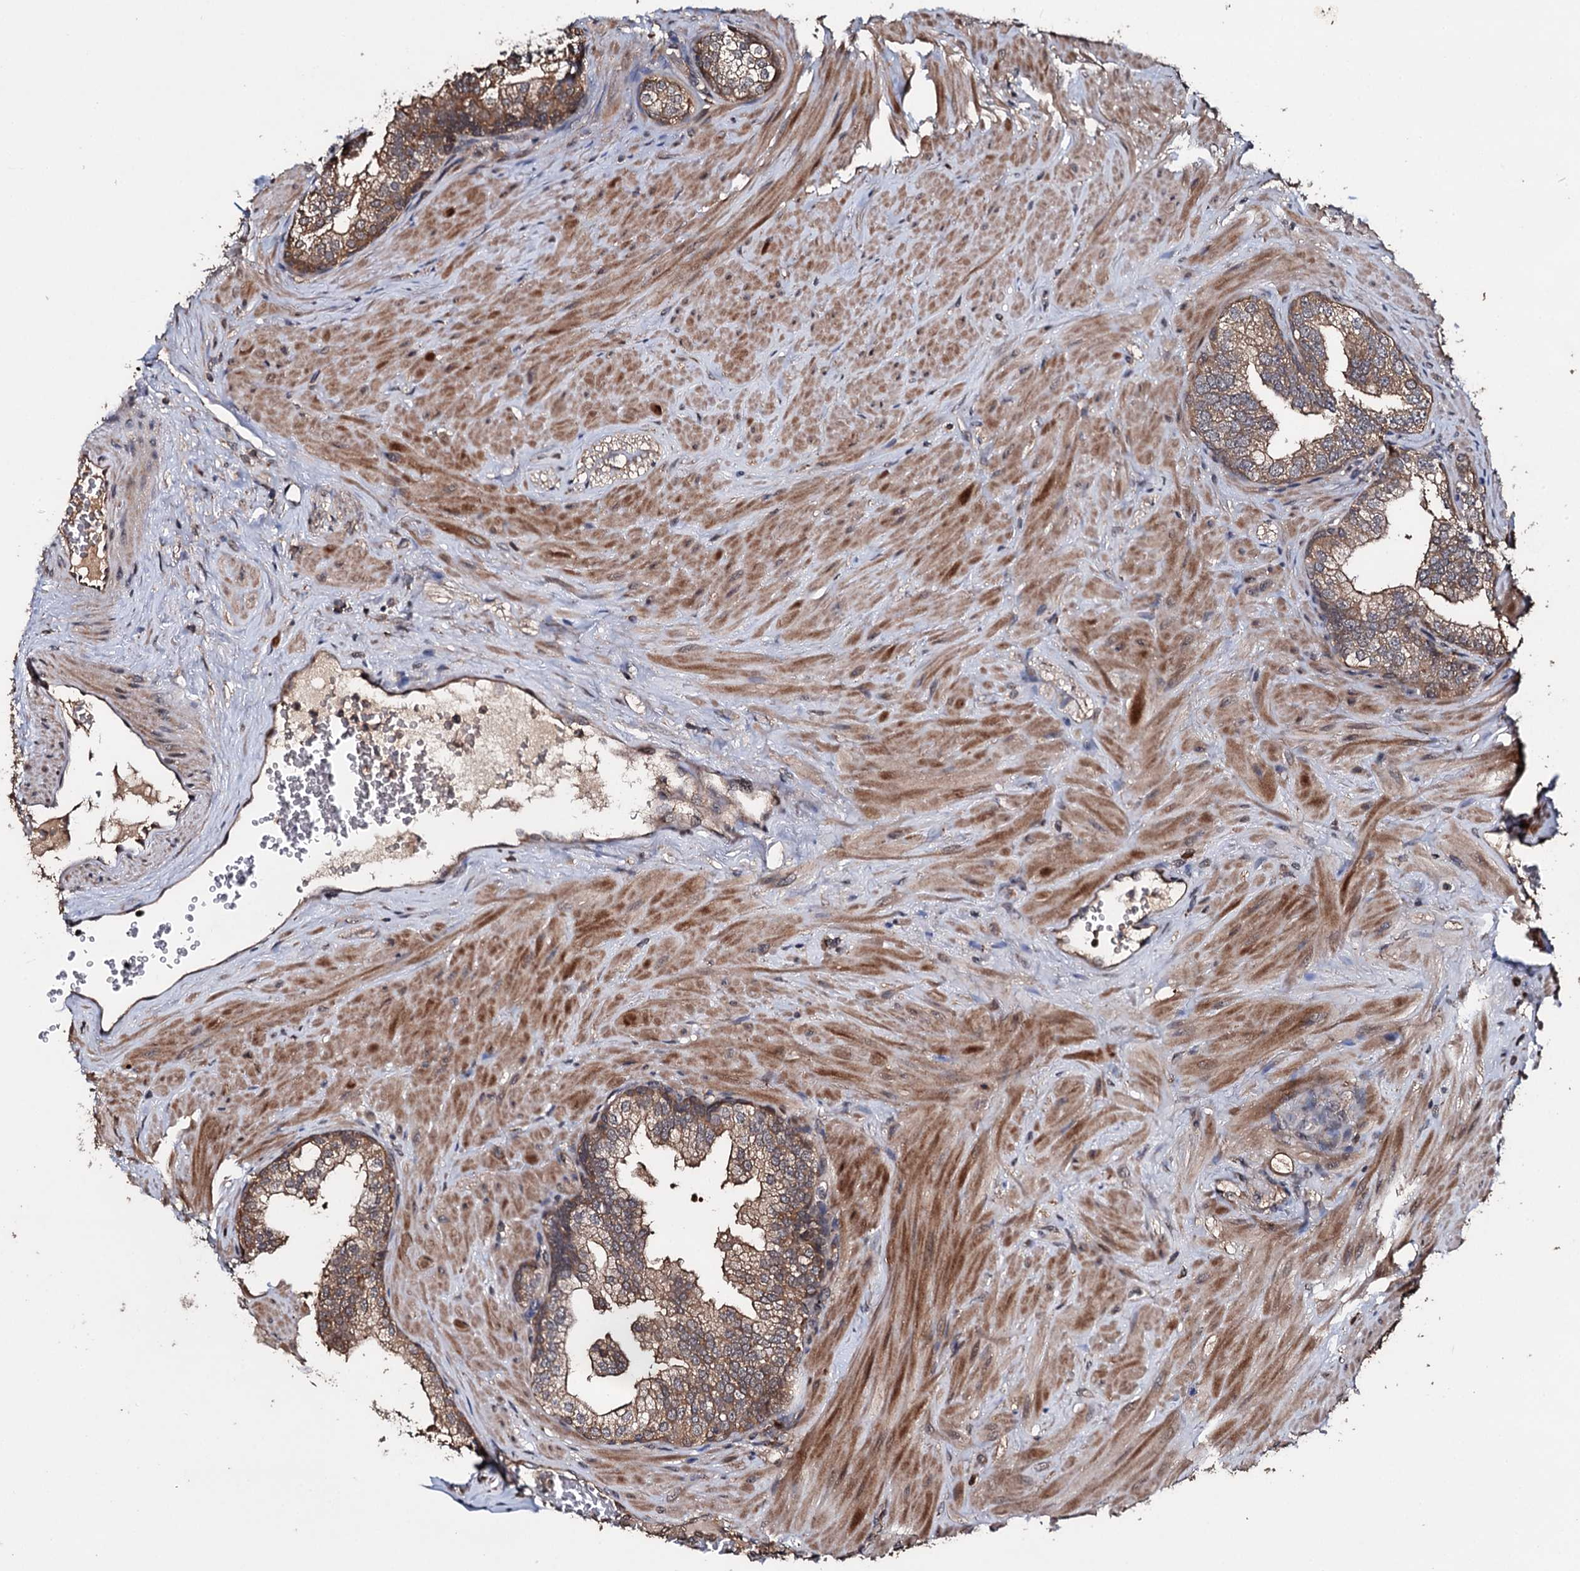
{"staining": {"intensity": "moderate", "quantity": "25%-75%", "location": "cytoplasmic/membranous"}, "tissue": "prostate", "cell_type": "Glandular cells", "image_type": "normal", "snomed": [{"axis": "morphology", "description": "Normal tissue, NOS"}, {"axis": "topography", "description": "Prostate"}], "caption": "Brown immunohistochemical staining in benign human prostate reveals moderate cytoplasmic/membranous positivity in about 25%-75% of glandular cells.", "gene": "SLC46A3", "patient": {"sex": "male", "age": 60}}